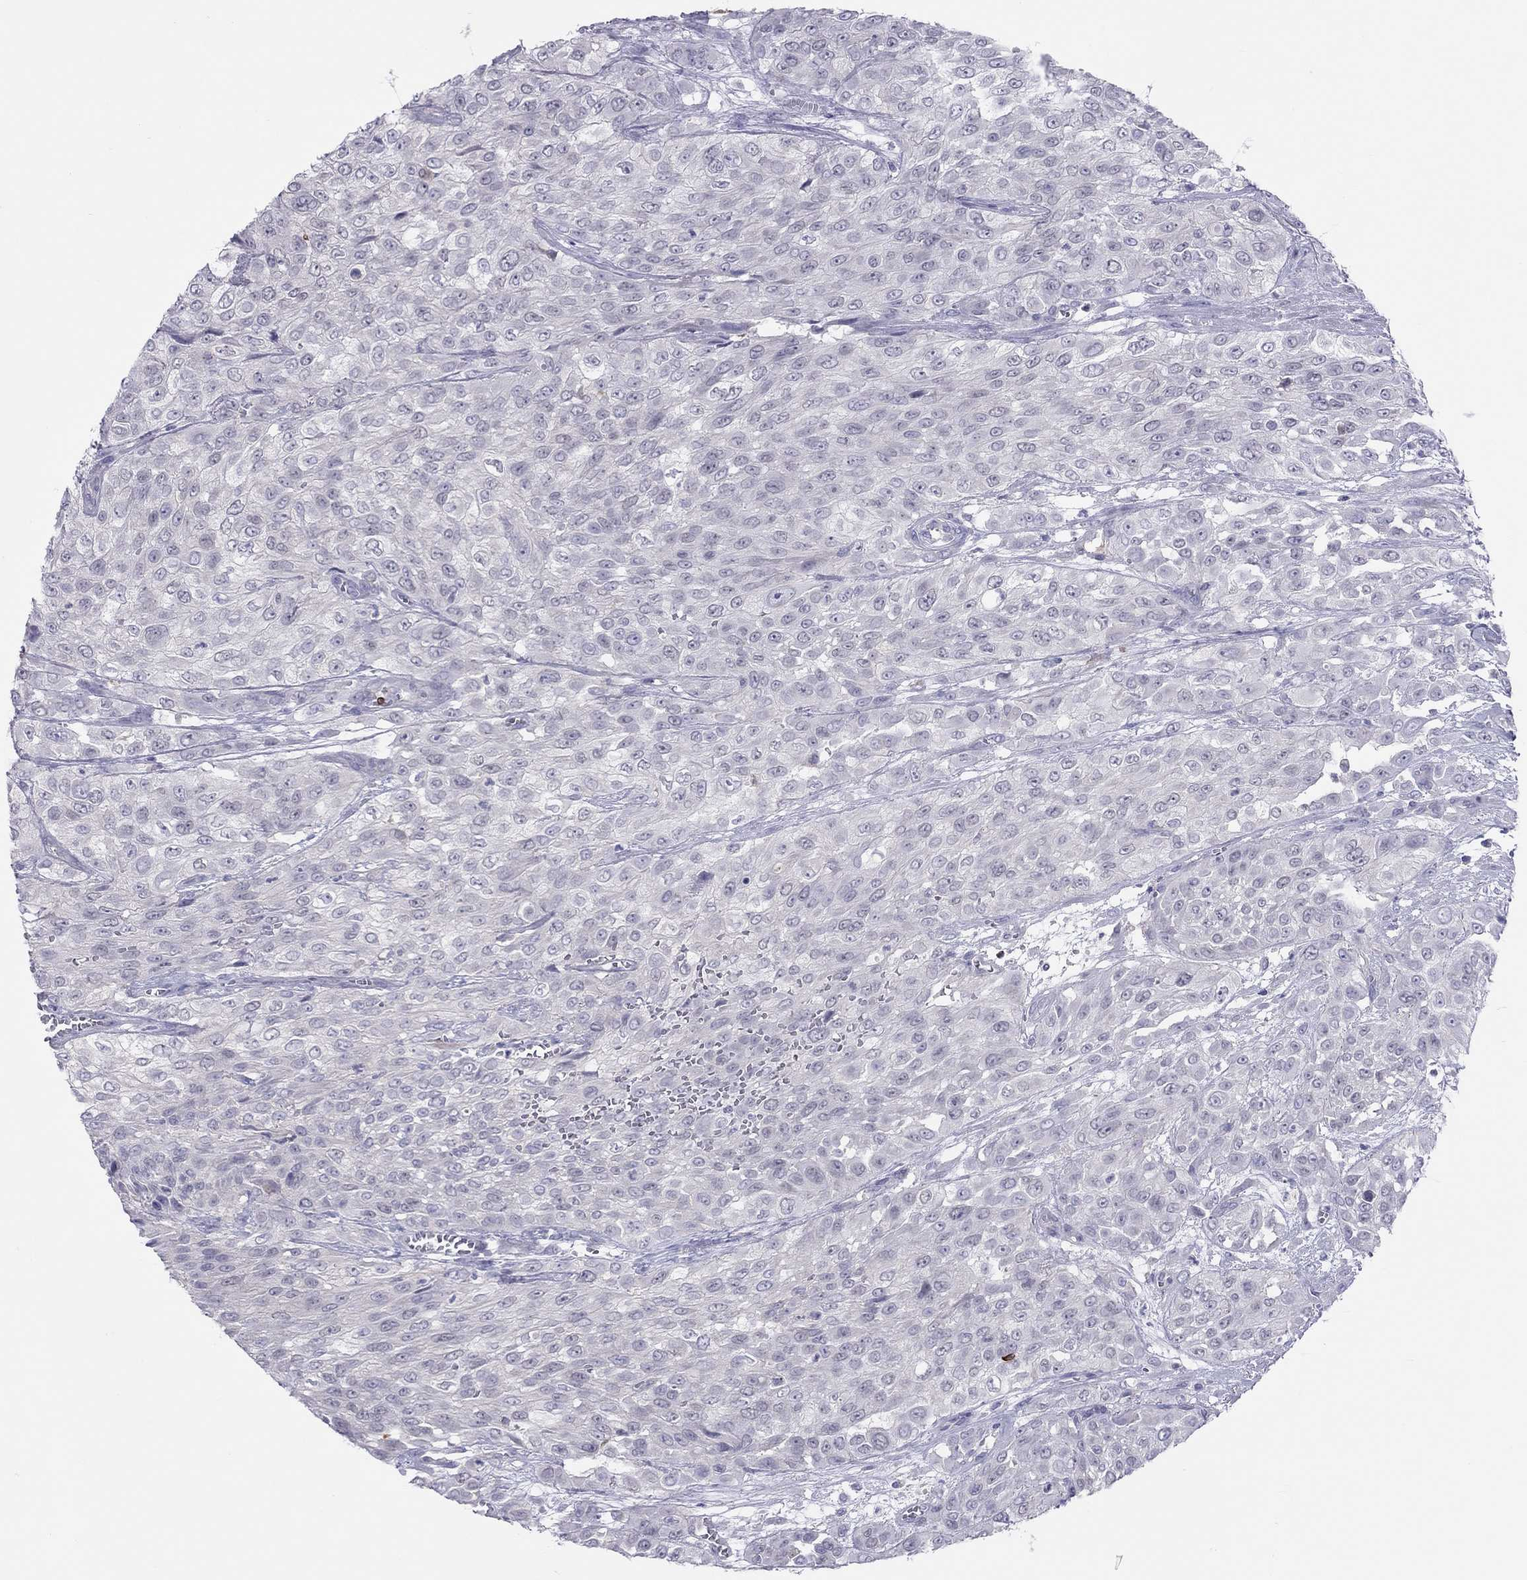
{"staining": {"intensity": "negative", "quantity": "none", "location": "none"}, "tissue": "urothelial cancer", "cell_type": "Tumor cells", "image_type": "cancer", "snomed": [{"axis": "morphology", "description": "Urothelial carcinoma, High grade"}, {"axis": "topography", "description": "Urinary bladder"}], "caption": "Immunohistochemical staining of urothelial cancer exhibits no significant positivity in tumor cells.", "gene": "MND1", "patient": {"sex": "male", "age": 57}}